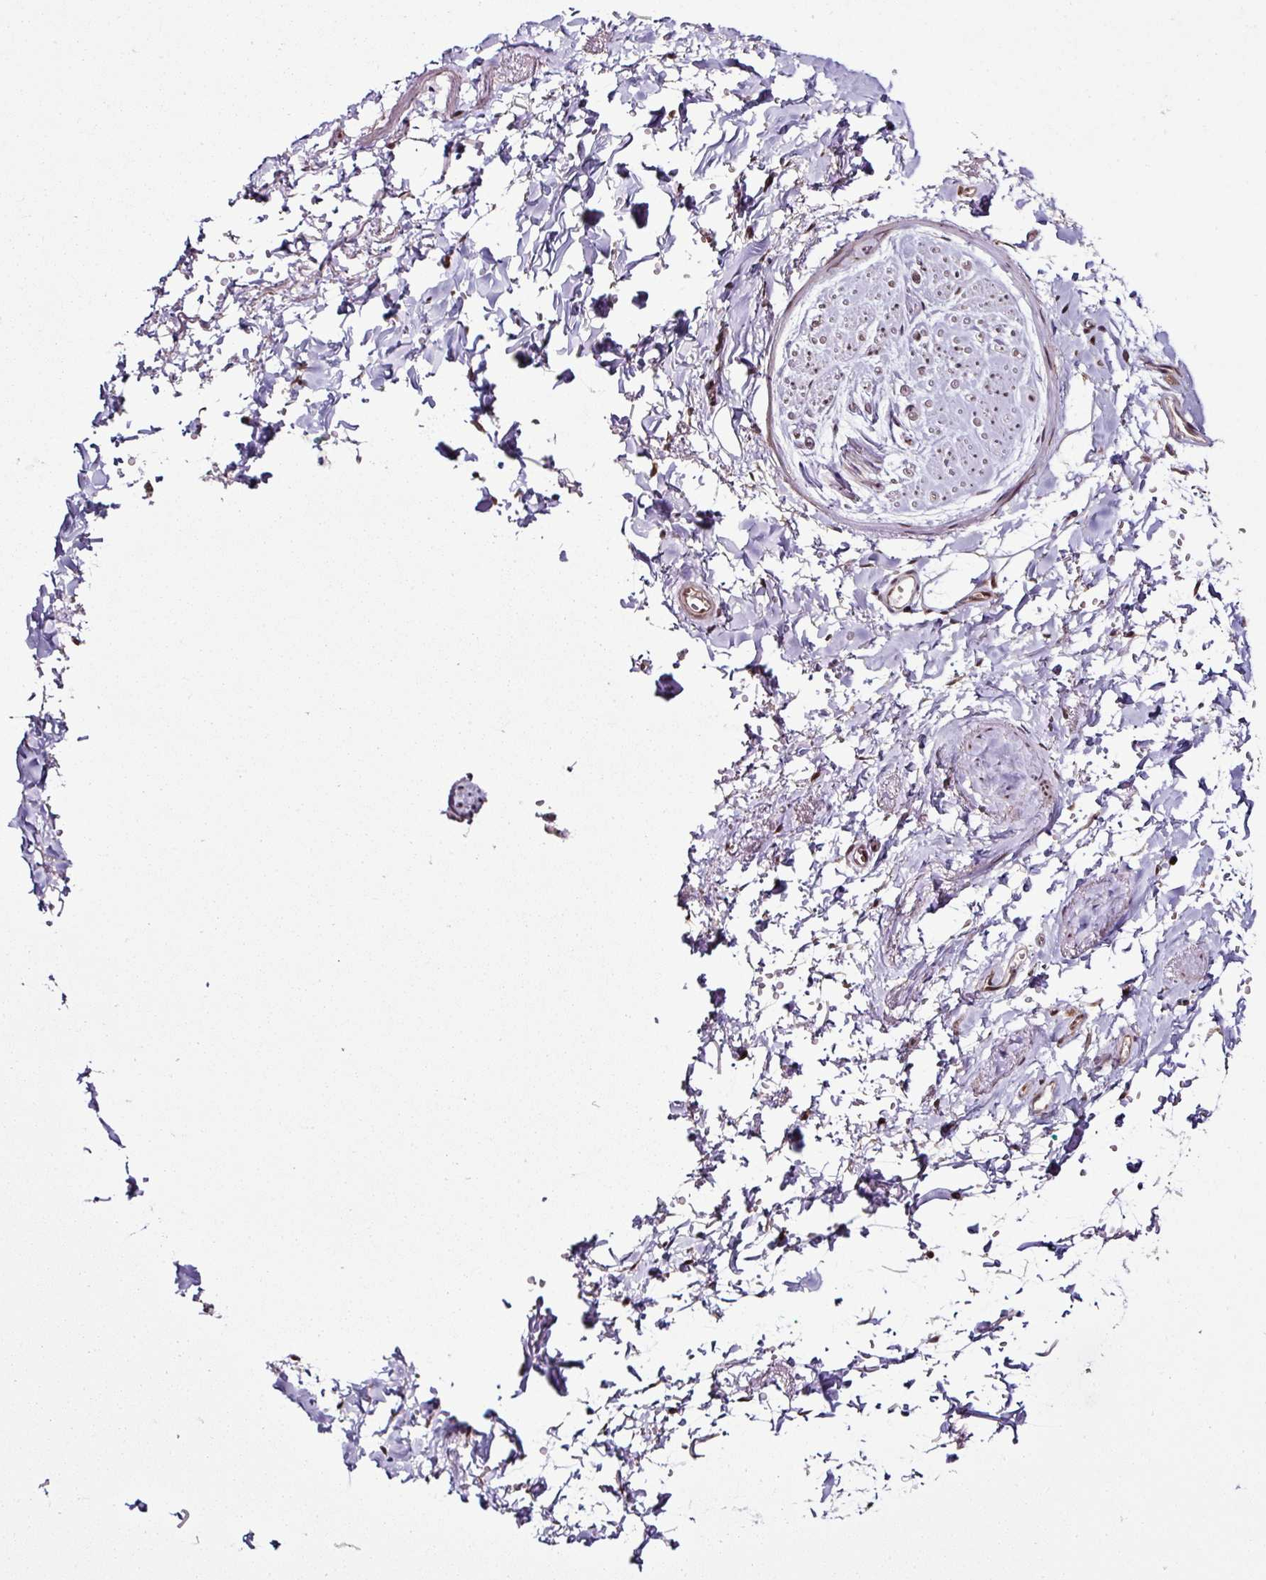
{"staining": {"intensity": "weak", "quantity": "25%-75%", "location": "nuclear"}, "tissue": "soft tissue", "cell_type": "Fibroblasts", "image_type": "normal", "snomed": [{"axis": "morphology", "description": "Normal tissue, NOS"}, {"axis": "topography", "description": "Vulva"}, {"axis": "topography", "description": "Vagina"}, {"axis": "topography", "description": "Peripheral nerve tissue"}], "caption": "Soft tissue stained for a protein (brown) reveals weak nuclear positive expression in approximately 25%-75% of fibroblasts.", "gene": "COPRS", "patient": {"sex": "female", "age": 66}}